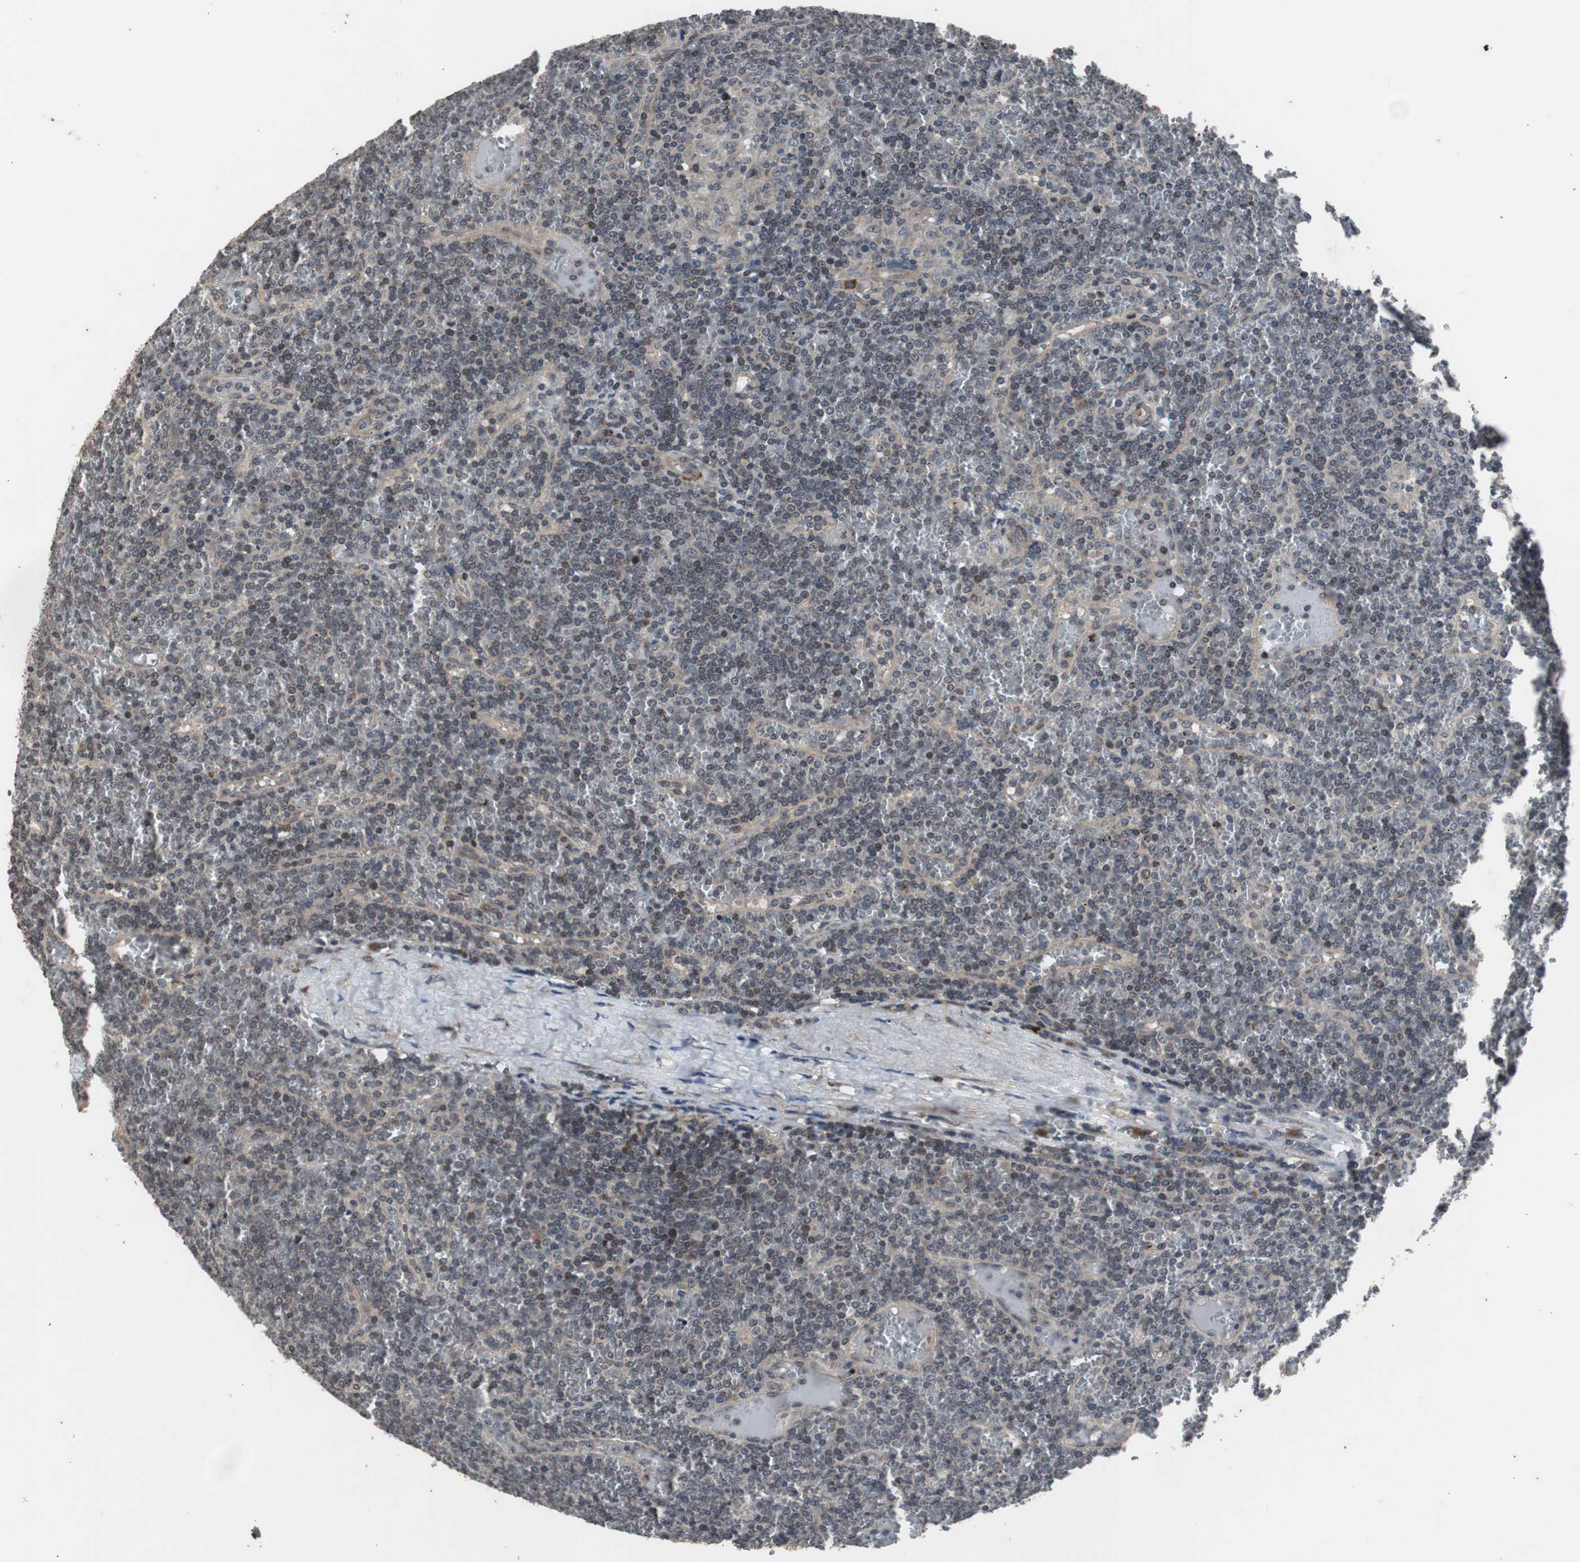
{"staining": {"intensity": "weak", "quantity": "<25%", "location": "cytoplasmic/membranous,nuclear"}, "tissue": "lymphoma", "cell_type": "Tumor cells", "image_type": "cancer", "snomed": [{"axis": "morphology", "description": "Malignant lymphoma, non-Hodgkin's type, Low grade"}, {"axis": "topography", "description": "Spleen"}], "caption": "High magnification brightfield microscopy of malignant lymphoma, non-Hodgkin's type (low-grade) stained with DAB (3,3'-diaminobenzidine) (brown) and counterstained with hematoxylin (blue): tumor cells show no significant staining.", "gene": "CRADD", "patient": {"sex": "female", "age": 19}}